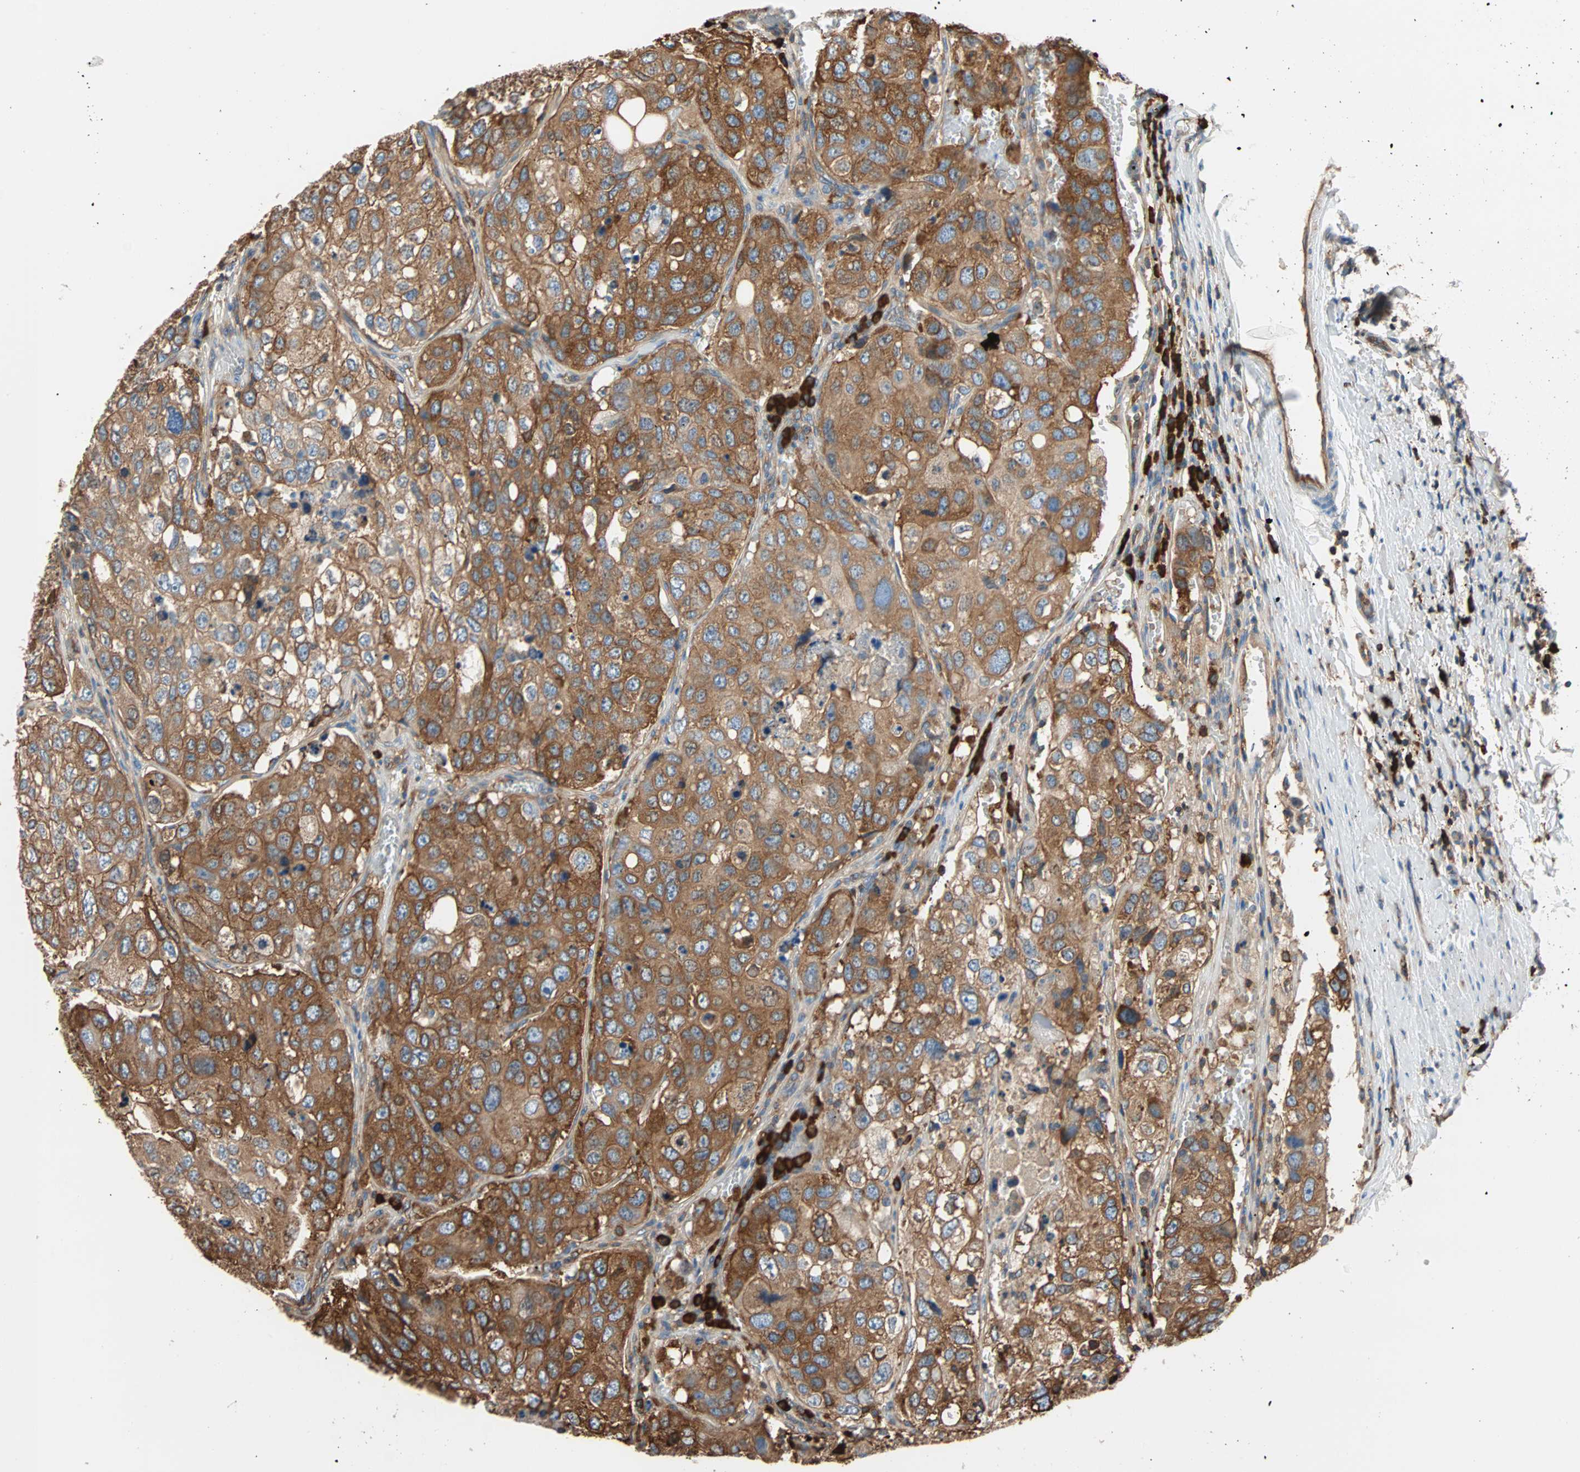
{"staining": {"intensity": "strong", "quantity": ">75%", "location": "cytoplasmic/membranous"}, "tissue": "urothelial cancer", "cell_type": "Tumor cells", "image_type": "cancer", "snomed": [{"axis": "morphology", "description": "Urothelial carcinoma, High grade"}, {"axis": "topography", "description": "Lymph node"}, {"axis": "topography", "description": "Urinary bladder"}], "caption": "Immunohistochemistry image of neoplastic tissue: human high-grade urothelial carcinoma stained using IHC demonstrates high levels of strong protein expression localized specifically in the cytoplasmic/membranous of tumor cells, appearing as a cytoplasmic/membranous brown color.", "gene": "EEF2", "patient": {"sex": "male", "age": 51}}